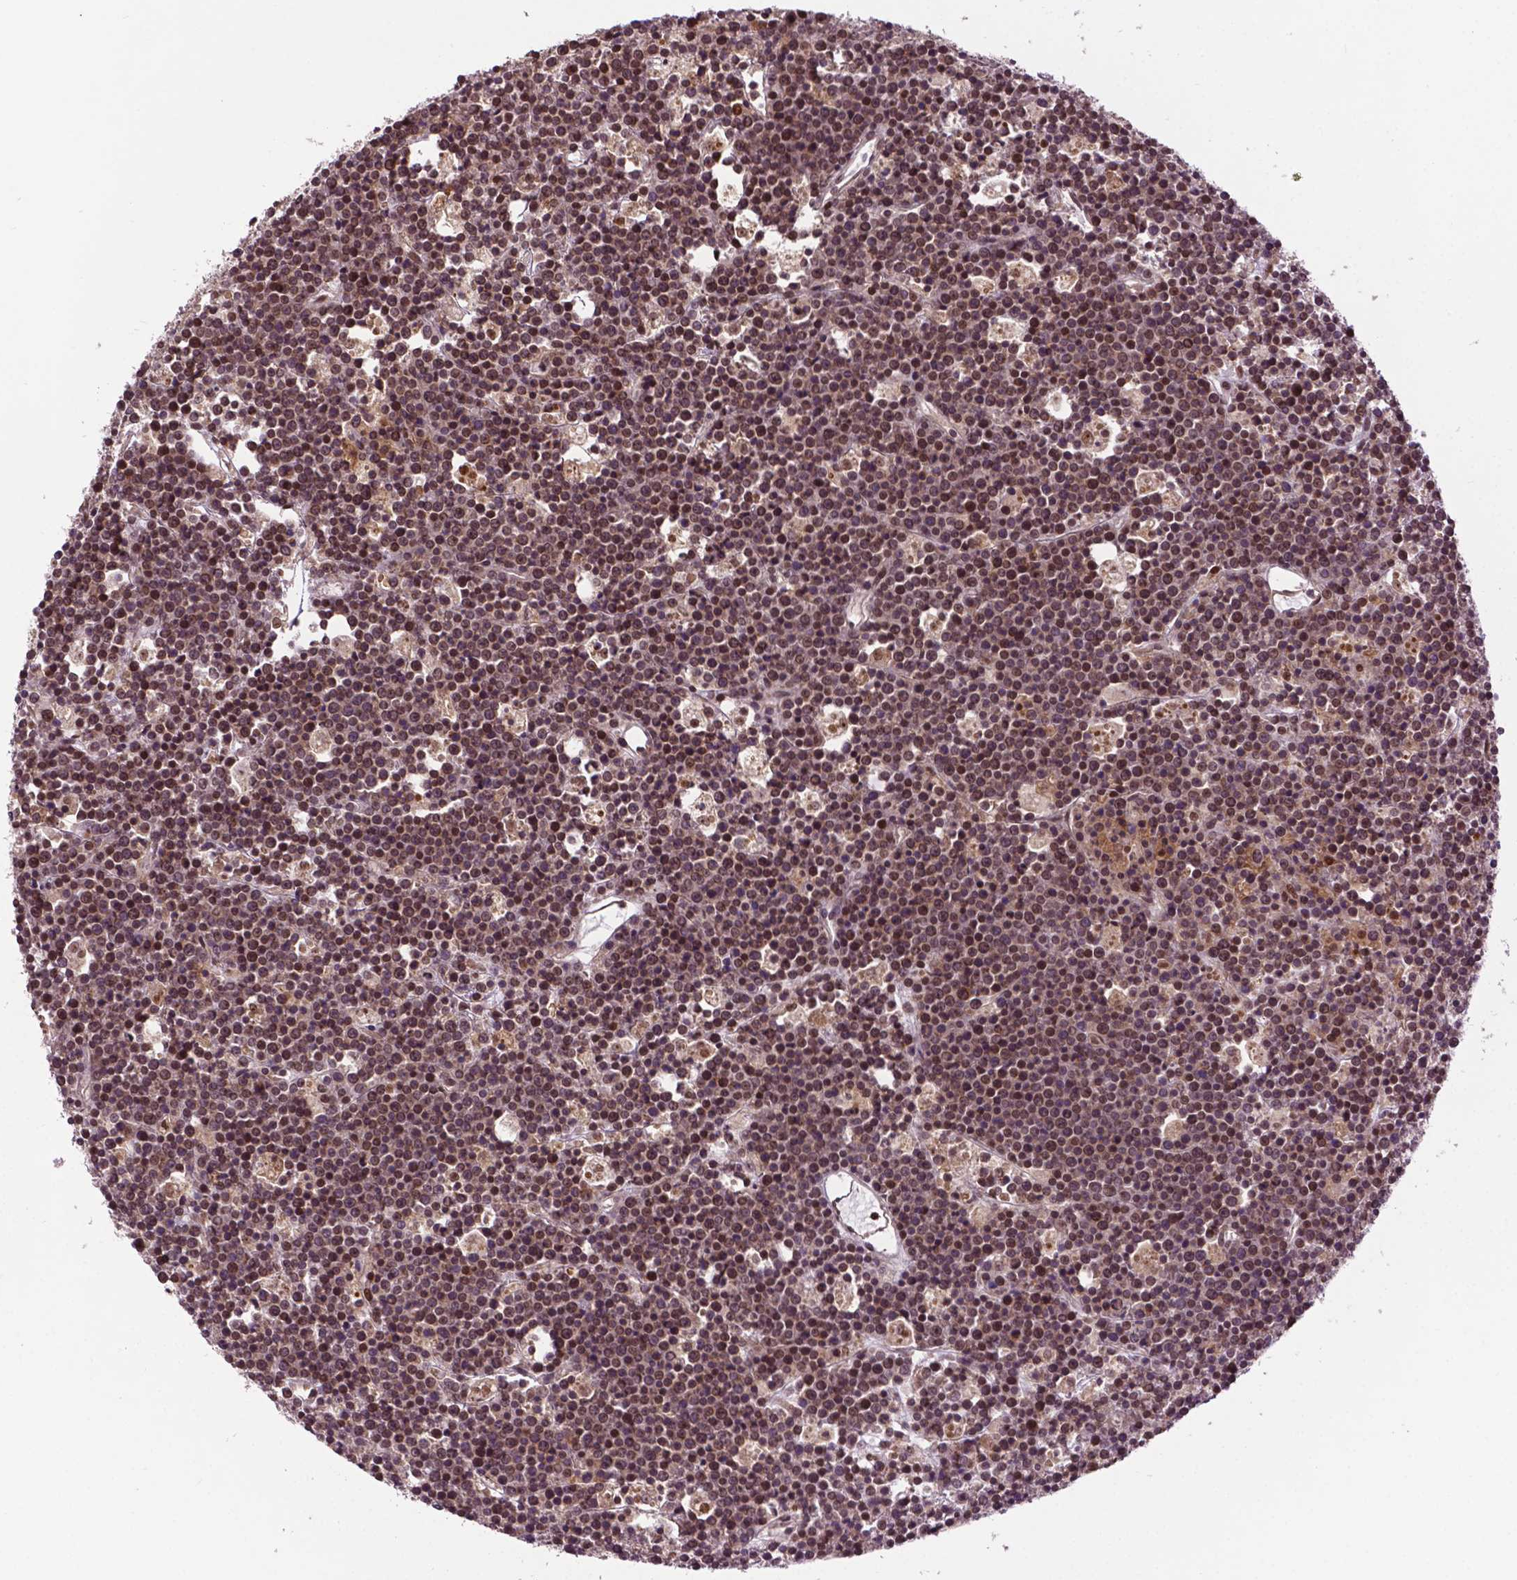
{"staining": {"intensity": "moderate", "quantity": ">75%", "location": "cytoplasmic/membranous,nuclear"}, "tissue": "lymphoma", "cell_type": "Tumor cells", "image_type": "cancer", "snomed": [{"axis": "morphology", "description": "Malignant lymphoma, non-Hodgkin's type, High grade"}, {"axis": "topography", "description": "Ovary"}], "caption": "Immunohistochemistry of human lymphoma displays medium levels of moderate cytoplasmic/membranous and nuclear positivity in about >75% of tumor cells. The protein of interest is stained brown, and the nuclei are stained in blue (DAB IHC with brightfield microscopy, high magnification).", "gene": "TMX2", "patient": {"sex": "female", "age": 56}}